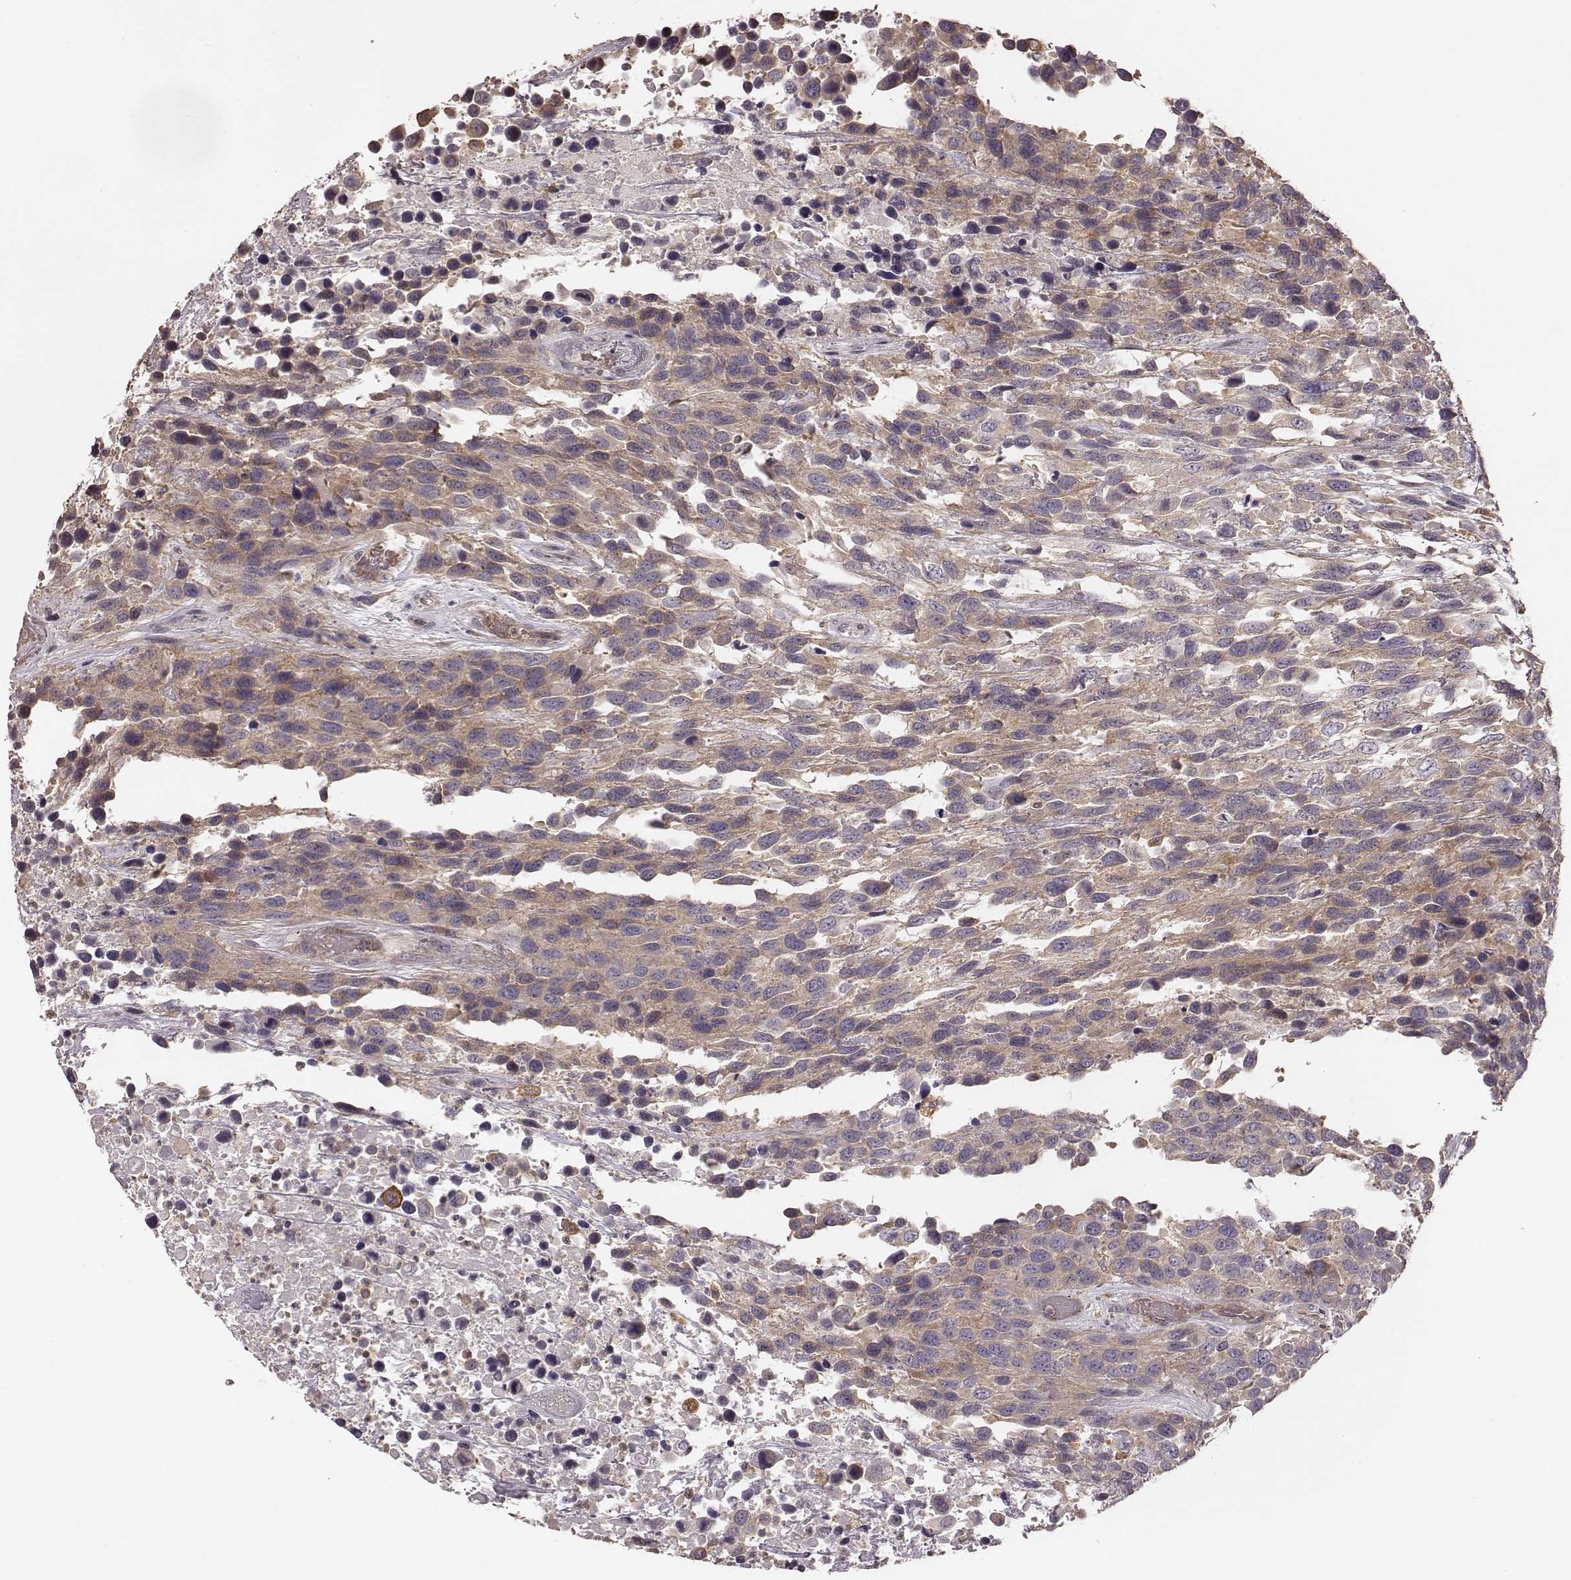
{"staining": {"intensity": "weak", "quantity": "25%-75%", "location": "cytoplasmic/membranous"}, "tissue": "urothelial cancer", "cell_type": "Tumor cells", "image_type": "cancer", "snomed": [{"axis": "morphology", "description": "Urothelial carcinoma, High grade"}, {"axis": "topography", "description": "Urinary bladder"}], "caption": "The photomicrograph exhibits staining of urothelial cancer, revealing weak cytoplasmic/membranous protein expression (brown color) within tumor cells.", "gene": "VPS26A", "patient": {"sex": "female", "age": 70}}